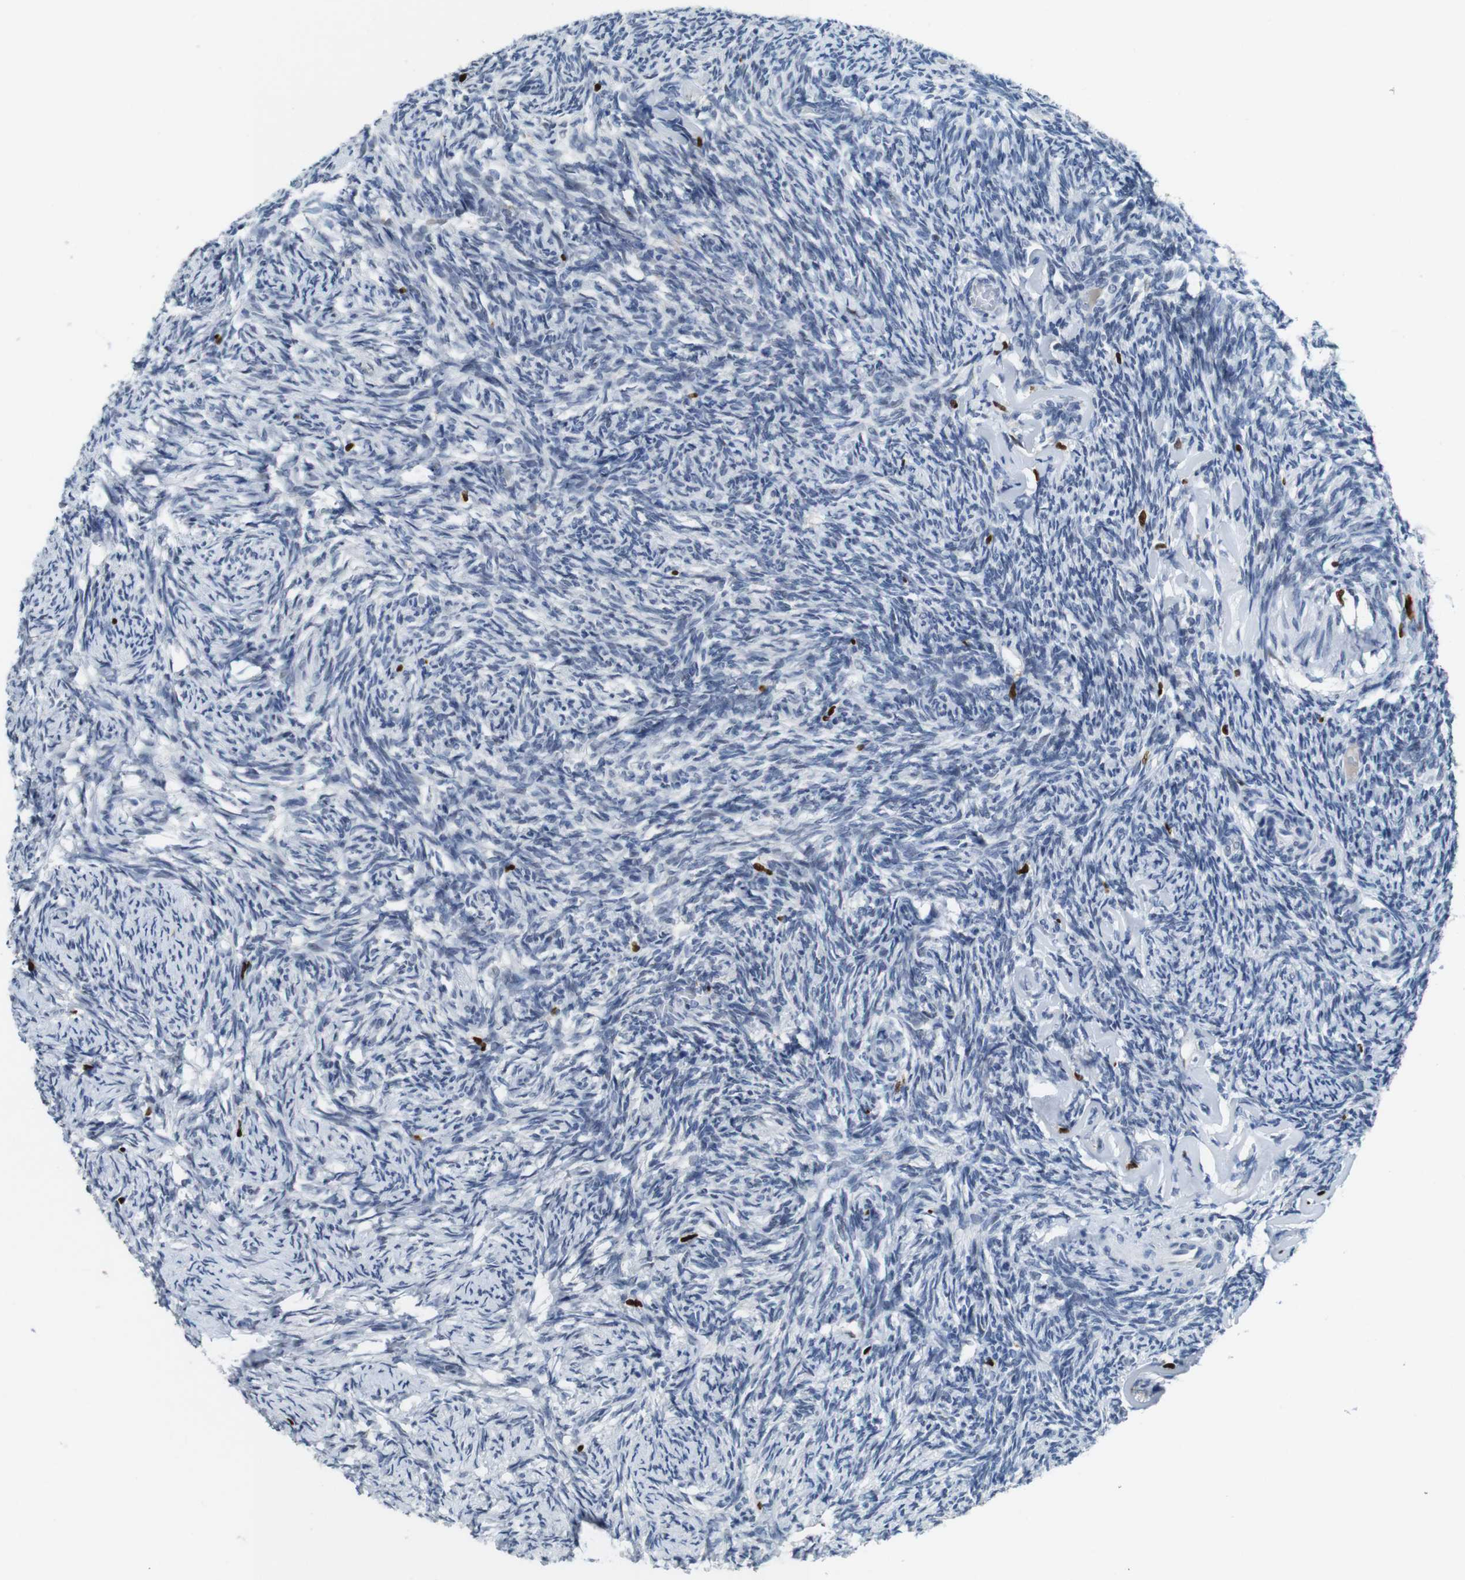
{"staining": {"intensity": "negative", "quantity": "none", "location": "none"}, "tissue": "ovary", "cell_type": "Ovarian stroma cells", "image_type": "normal", "snomed": [{"axis": "morphology", "description": "Normal tissue, NOS"}, {"axis": "topography", "description": "Ovary"}], "caption": "Ovarian stroma cells show no significant positivity in benign ovary.", "gene": "IRF8", "patient": {"sex": "female", "age": 60}}